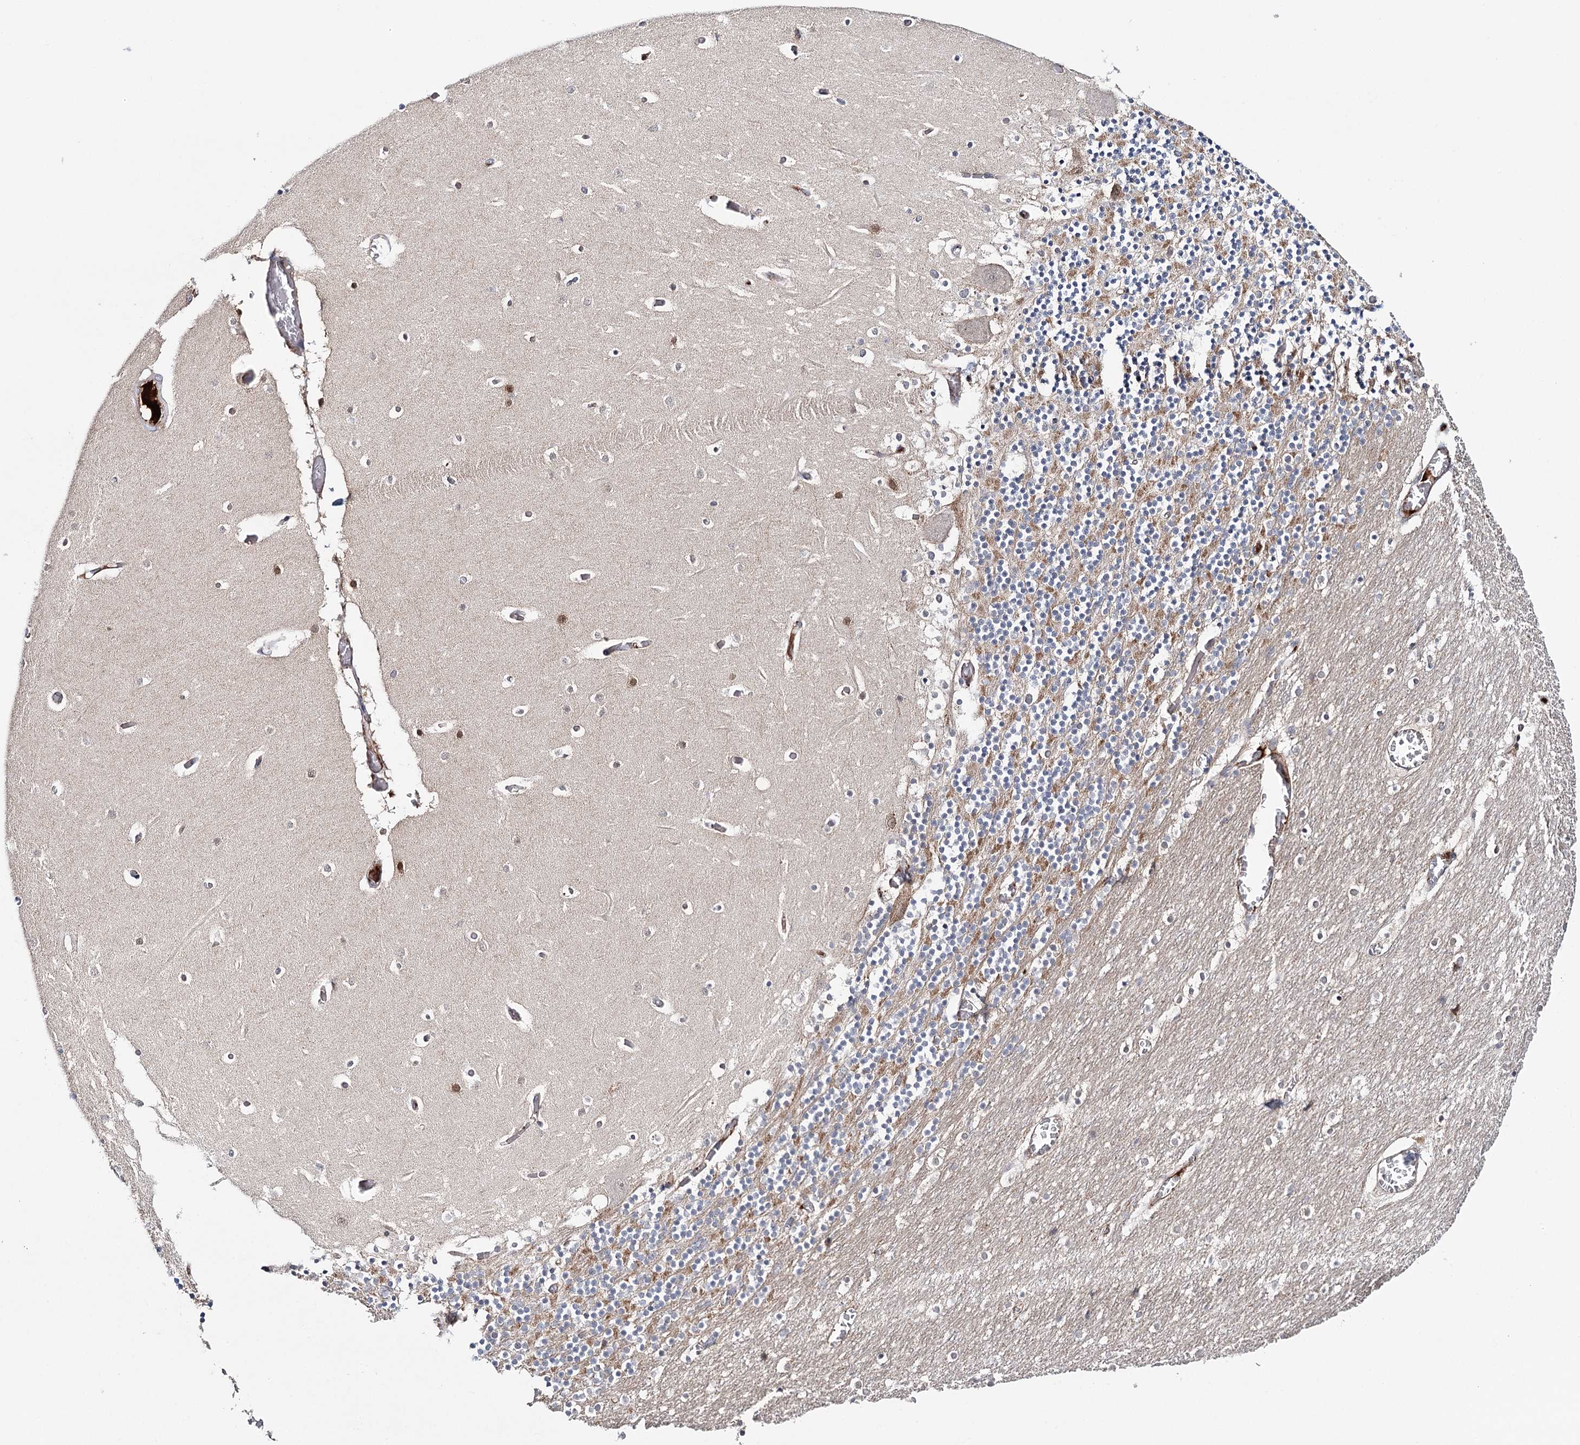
{"staining": {"intensity": "strong", "quantity": "25%-75%", "location": "cytoplasmic/membranous"}, "tissue": "cerebellum", "cell_type": "Cells in granular layer", "image_type": "normal", "snomed": [{"axis": "morphology", "description": "Normal tissue, NOS"}, {"axis": "topography", "description": "Cerebellum"}], "caption": "DAB (3,3'-diaminobenzidine) immunohistochemical staining of unremarkable cerebellum demonstrates strong cytoplasmic/membranous protein staining in approximately 25%-75% of cells in granular layer.", "gene": "PKP4", "patient": {"sex": "female", "age": 28}}